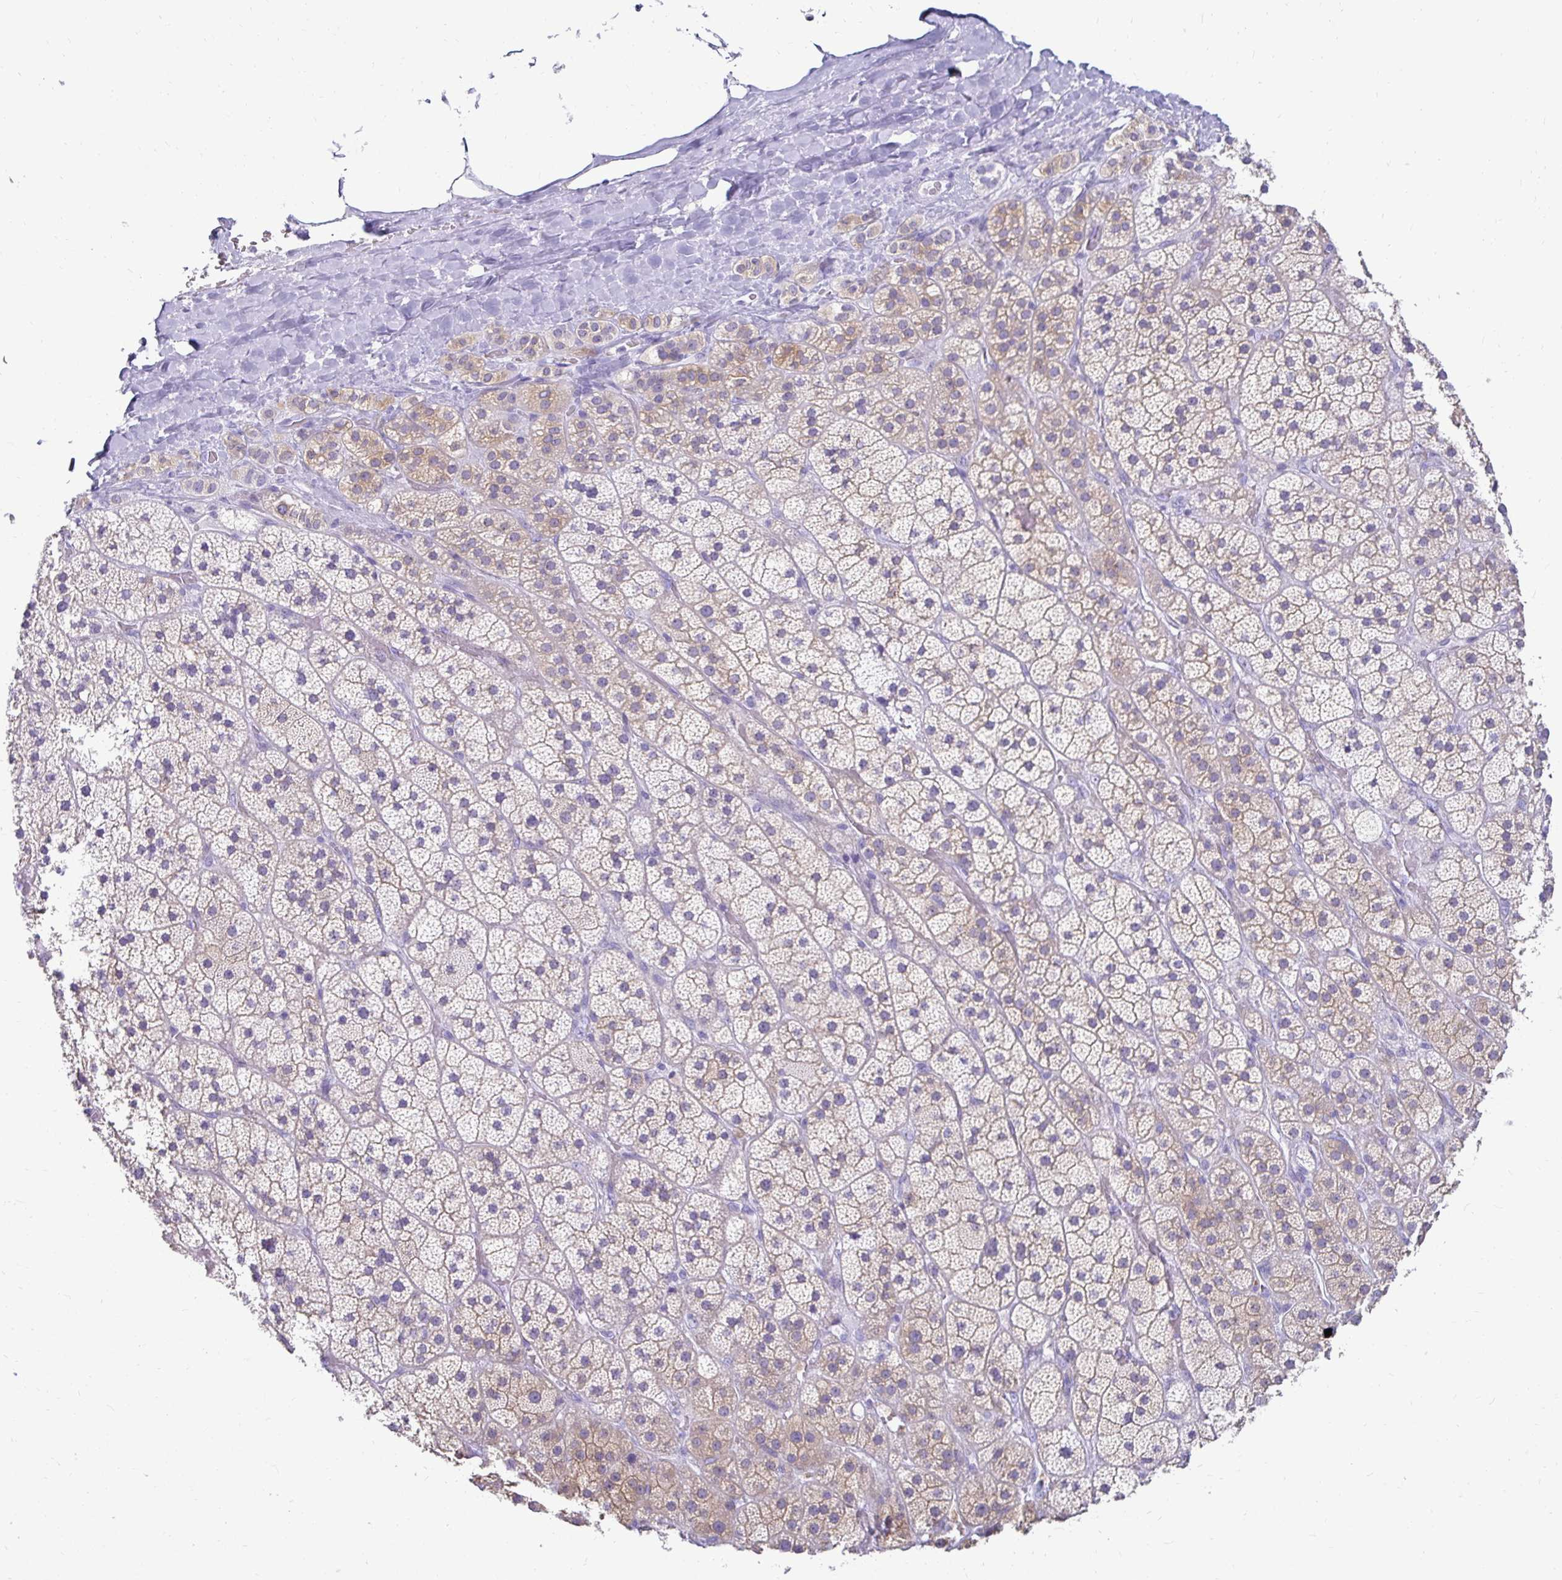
{"staining": {"intensity": "moderate", "quantity": "25%-75%", "location": "cytoplasmic/membranous"}, "tissue": "adrenal gland", "cell_type": "Glandular cells", "image_type": "normal", "snomed": [{"axis": "morphology", "description": "Normal tissue, NOS"}, {"axis": "topography", "description": "Adrenal gland"}], "caption": "Human adrenal gland stained with a protein marker exhibits moderate staining in glandular cells.", "gene": "CST6", "patient": {"sex": "male", "age": 57}}